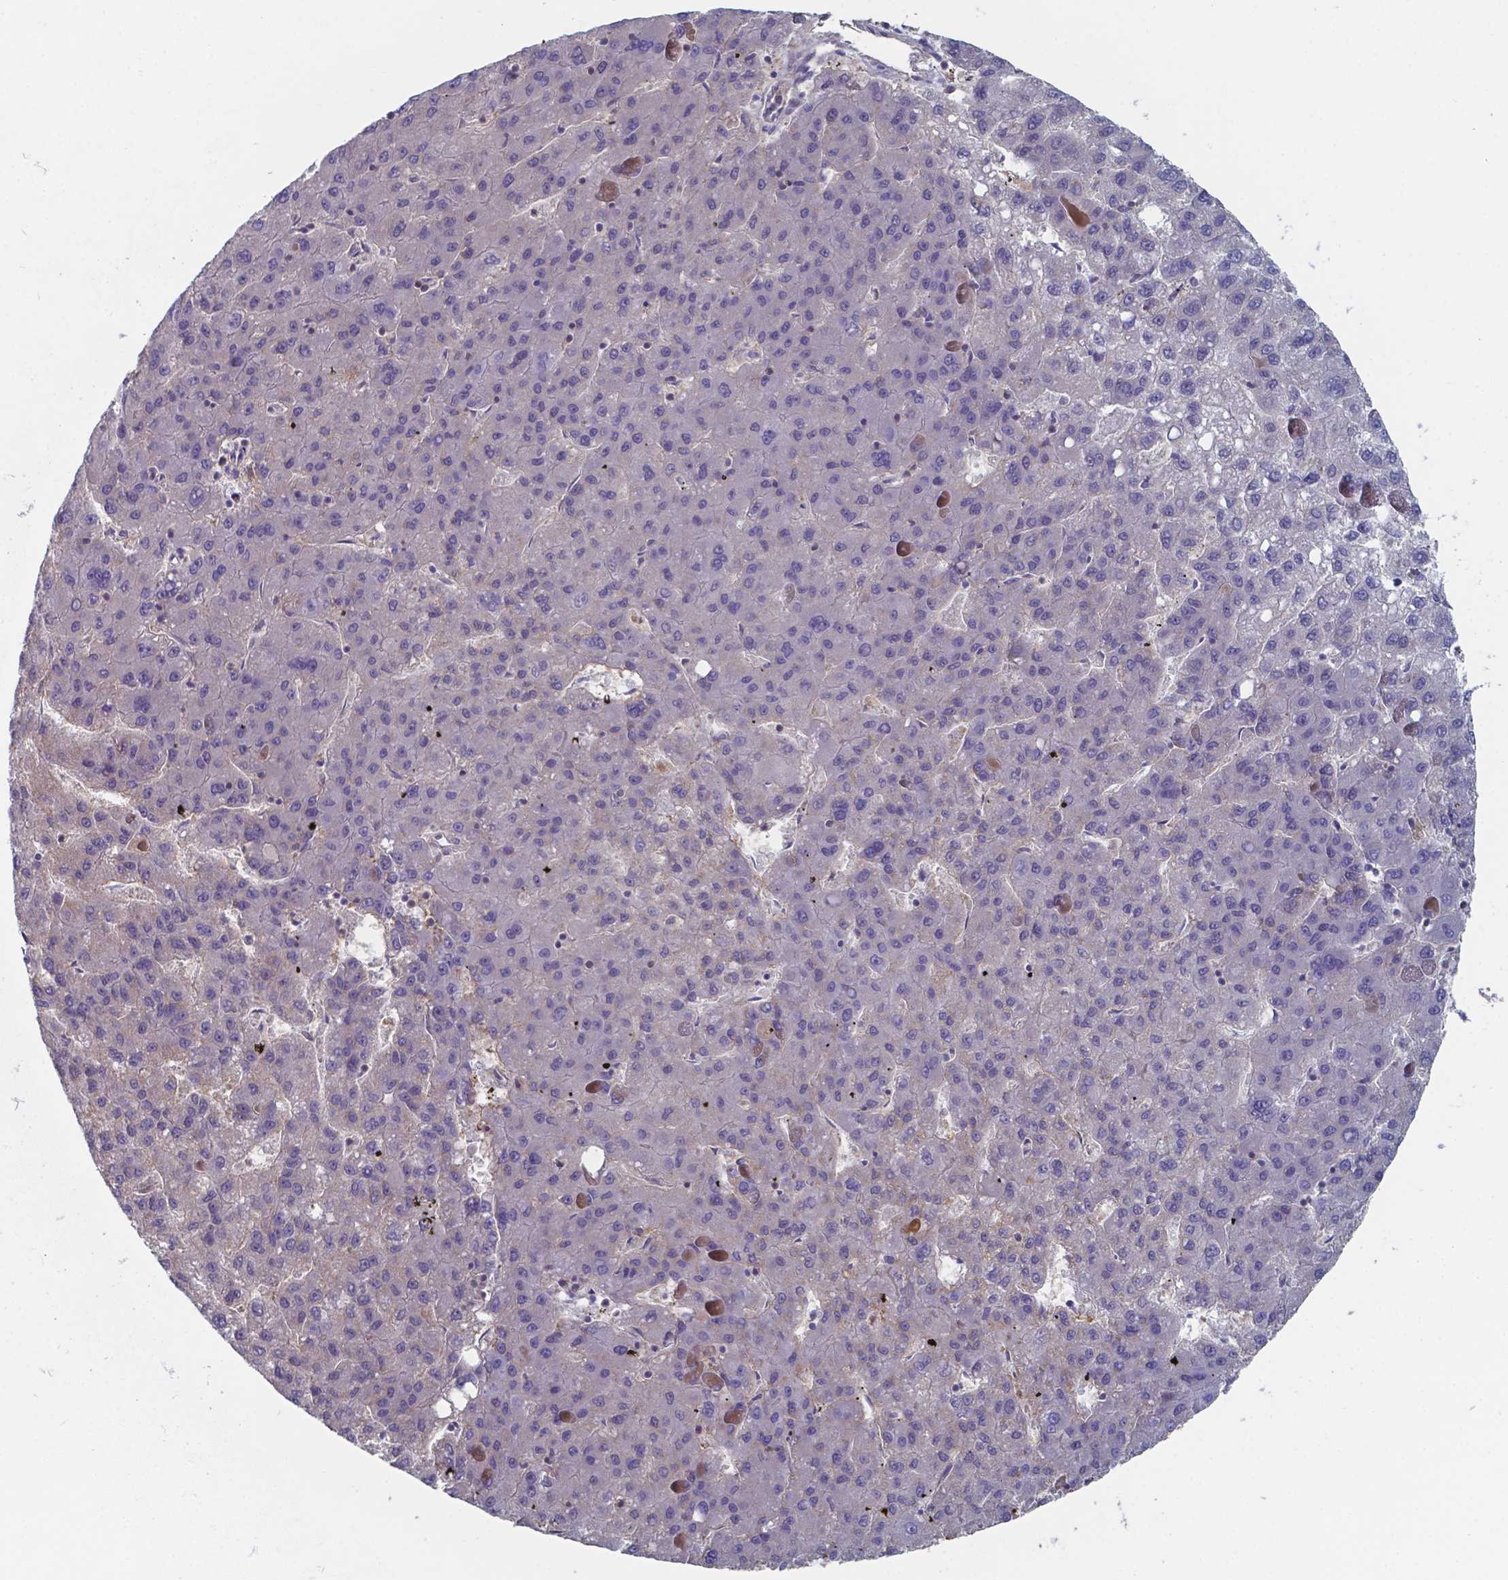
{"staining": {"intensity": "negative", "quantity": "none", "location": "none"}, "tissue": "liver cancer", "cell_type": "Tumor cells", "image_type": "cancer", "snomed": [{"axis": "morphology", "description": "Carcinoma, Hepatocellular, NOS"}, {"axis": "topography", "description": "Liver"}], "caption": "Immunohistochemistry (IHC) of liver cancer (hepatocellular carcinoma) reveals no positivity in tumor cells.", "gene": "BTBD17", "patient": {"sex": "female", "age": 82}}